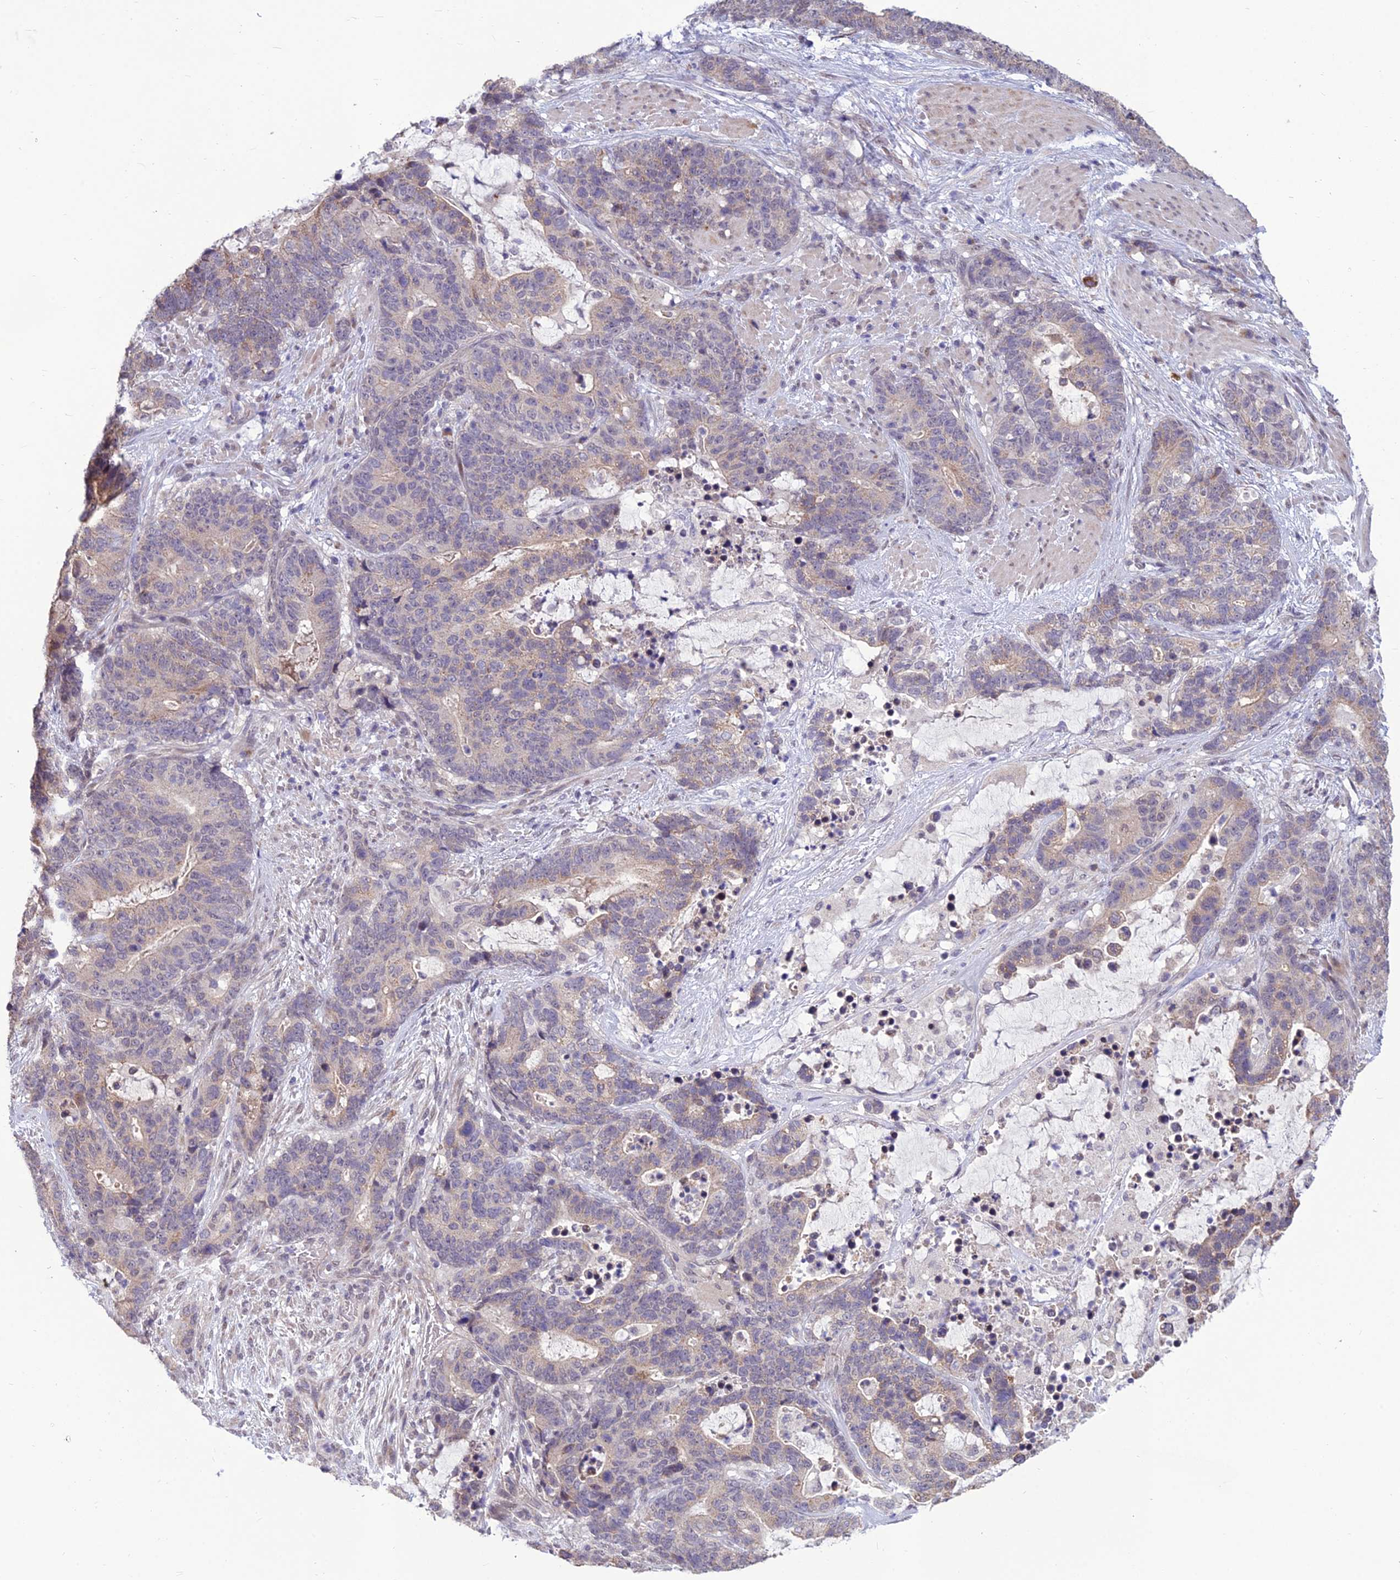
{"staining": {"intensity": "weak", "quantity": "<25%", "location": "cytoplasmic/membranous"}, "tissue": "stomach cancer", "cell_type": "Tumor cells", "image_type": "cancer", "snomed": [{"axis": "morphology", "description": "Adenocarcinoma, NOS"}, {"axis": "topography", "description": "Stomach"}], "caption": "Immunohistochemistry photomicrograph of neoplastic tissue: stomach adenocarcinoma stained with DAB (3,3'-diaminobenzidine) shows no significant protein staining in tumor cells.", "gene": "FBRS", "patient": {"sex": "female", "age": 76}}